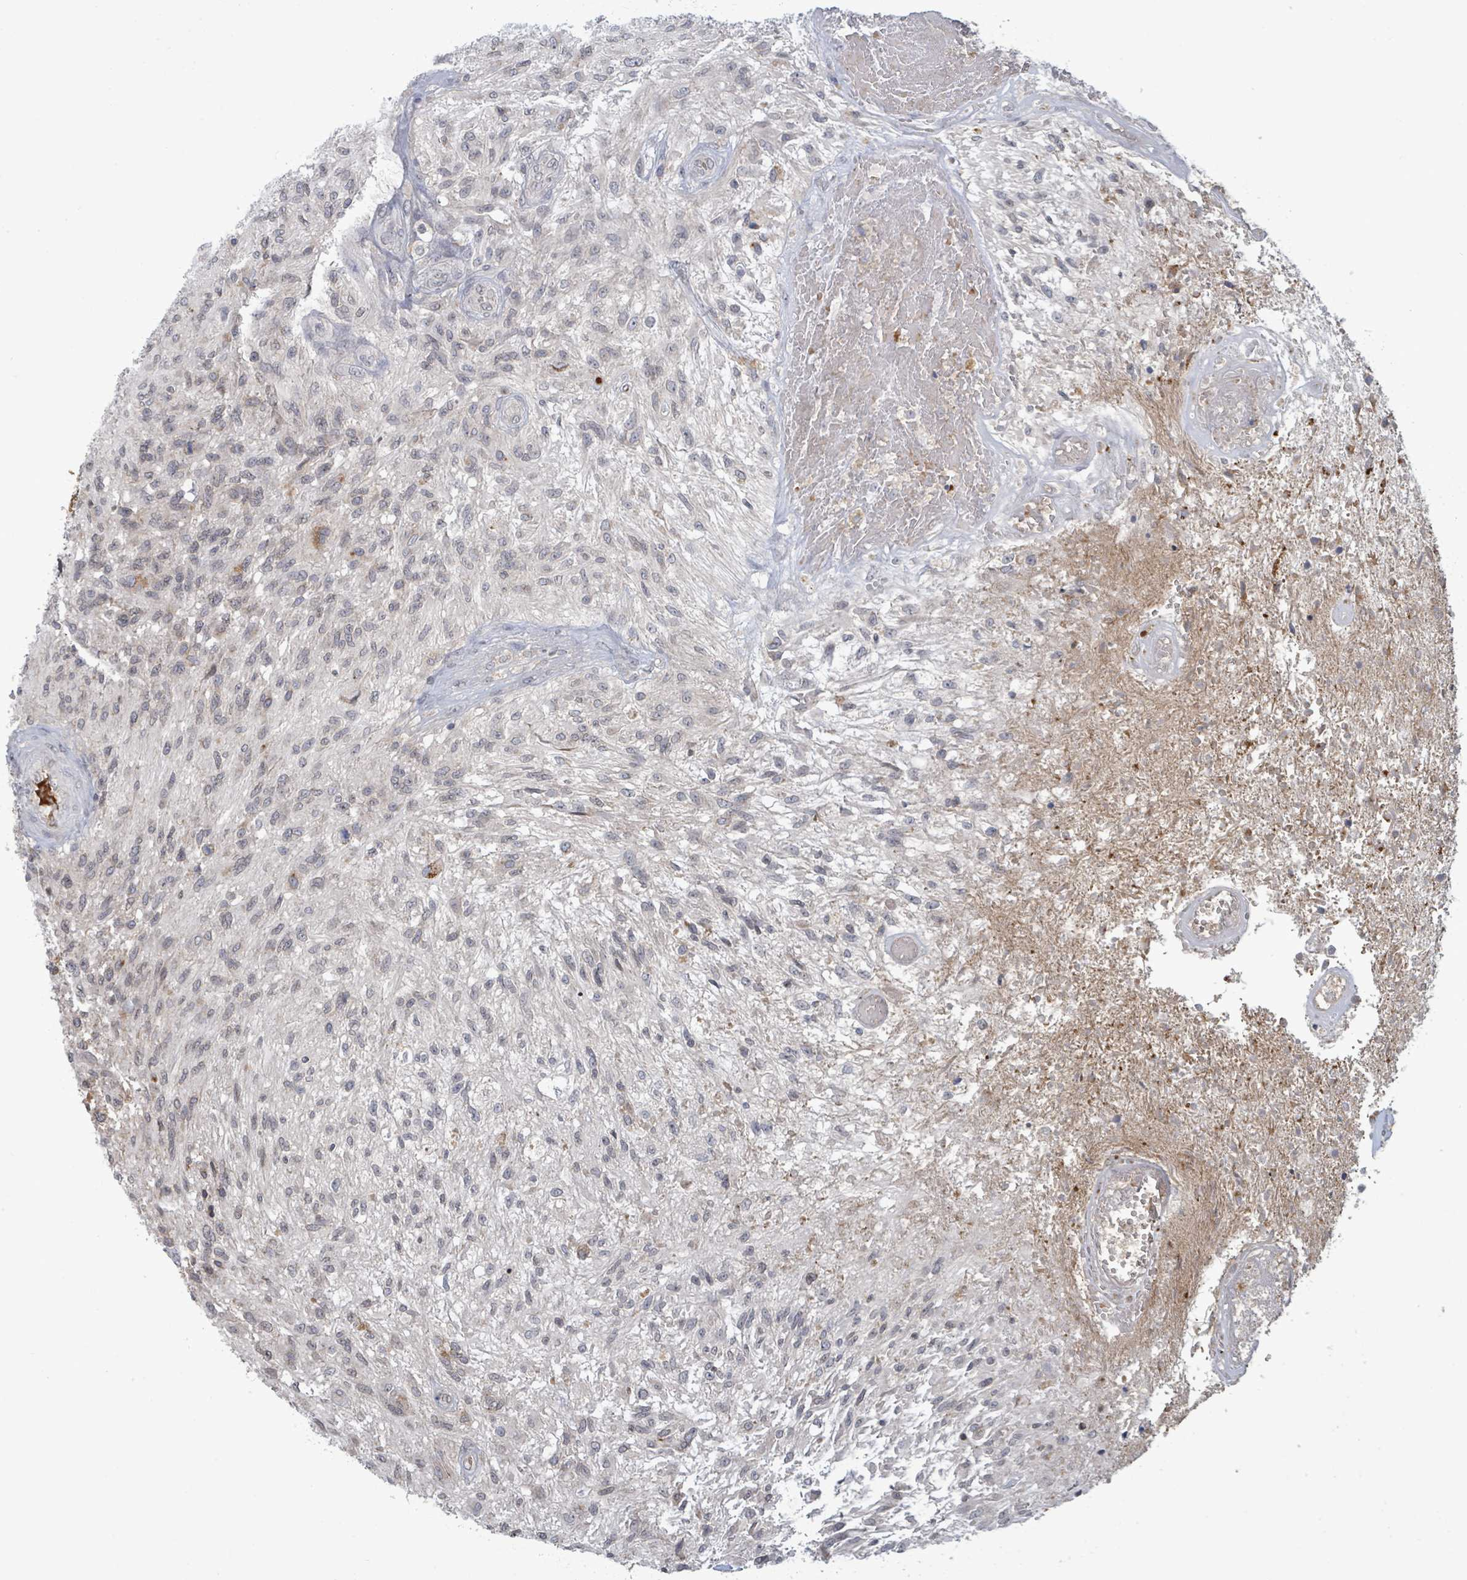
{"staining": {"intensity": "negative", "quantity": "none", "location": "none"}, "tissue": "glioma", "cell_type": "Tumor cells", "image_type": "cancer", "snomed": [{"axis": "morphology", "description": "Glioma, malignant, High grade"}, {"axis": "topography", "description": "Brain"}], "caption": "Immunohistochemistry (IHC) photomicrograph of human glioma stained for a protein (brown), which demonstrates no expression in tumor cells.", "gene": "GRM8", "patient": {"sex": "male", "age": 56}}